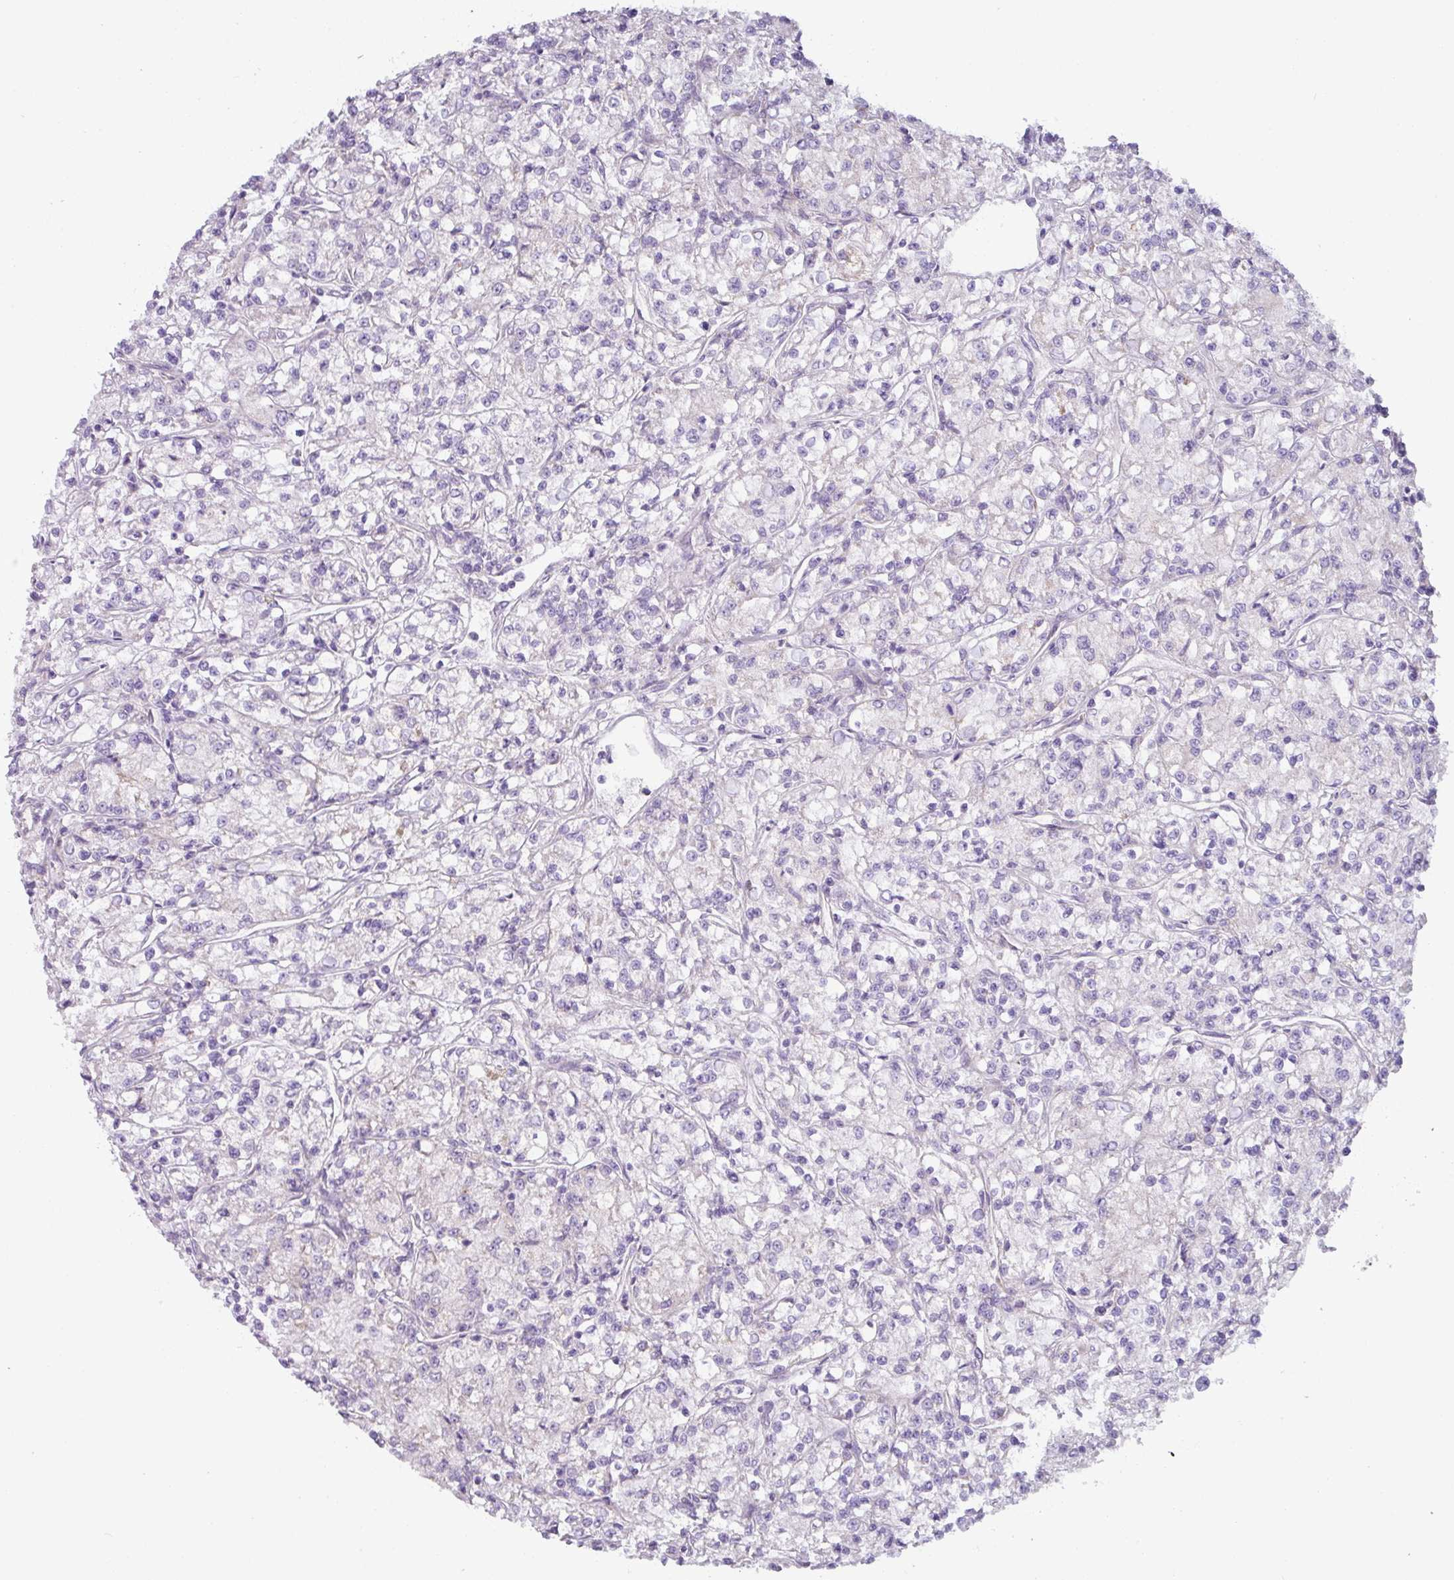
{"staining": {"intensity": "negative", "quantity": "none", "location": "none"}, "tissue": "renal cancer", "cell_type": "Tumor cells", "image_type": "cancer", "snomed": [{"axis": "morphology", "description": "Adenocarcinoma, NOS"}, {"axis": "topography", "description": "Kidney"}], "caption": "An IHC micrograph of adenocarcinoma (renal) is shown. There is no staining in tumor cells of adenocarcinoma (renal). Nuclei are stained in blue.", "gene": "RGS16", "patient": {"sex": "female", "age": 59}}